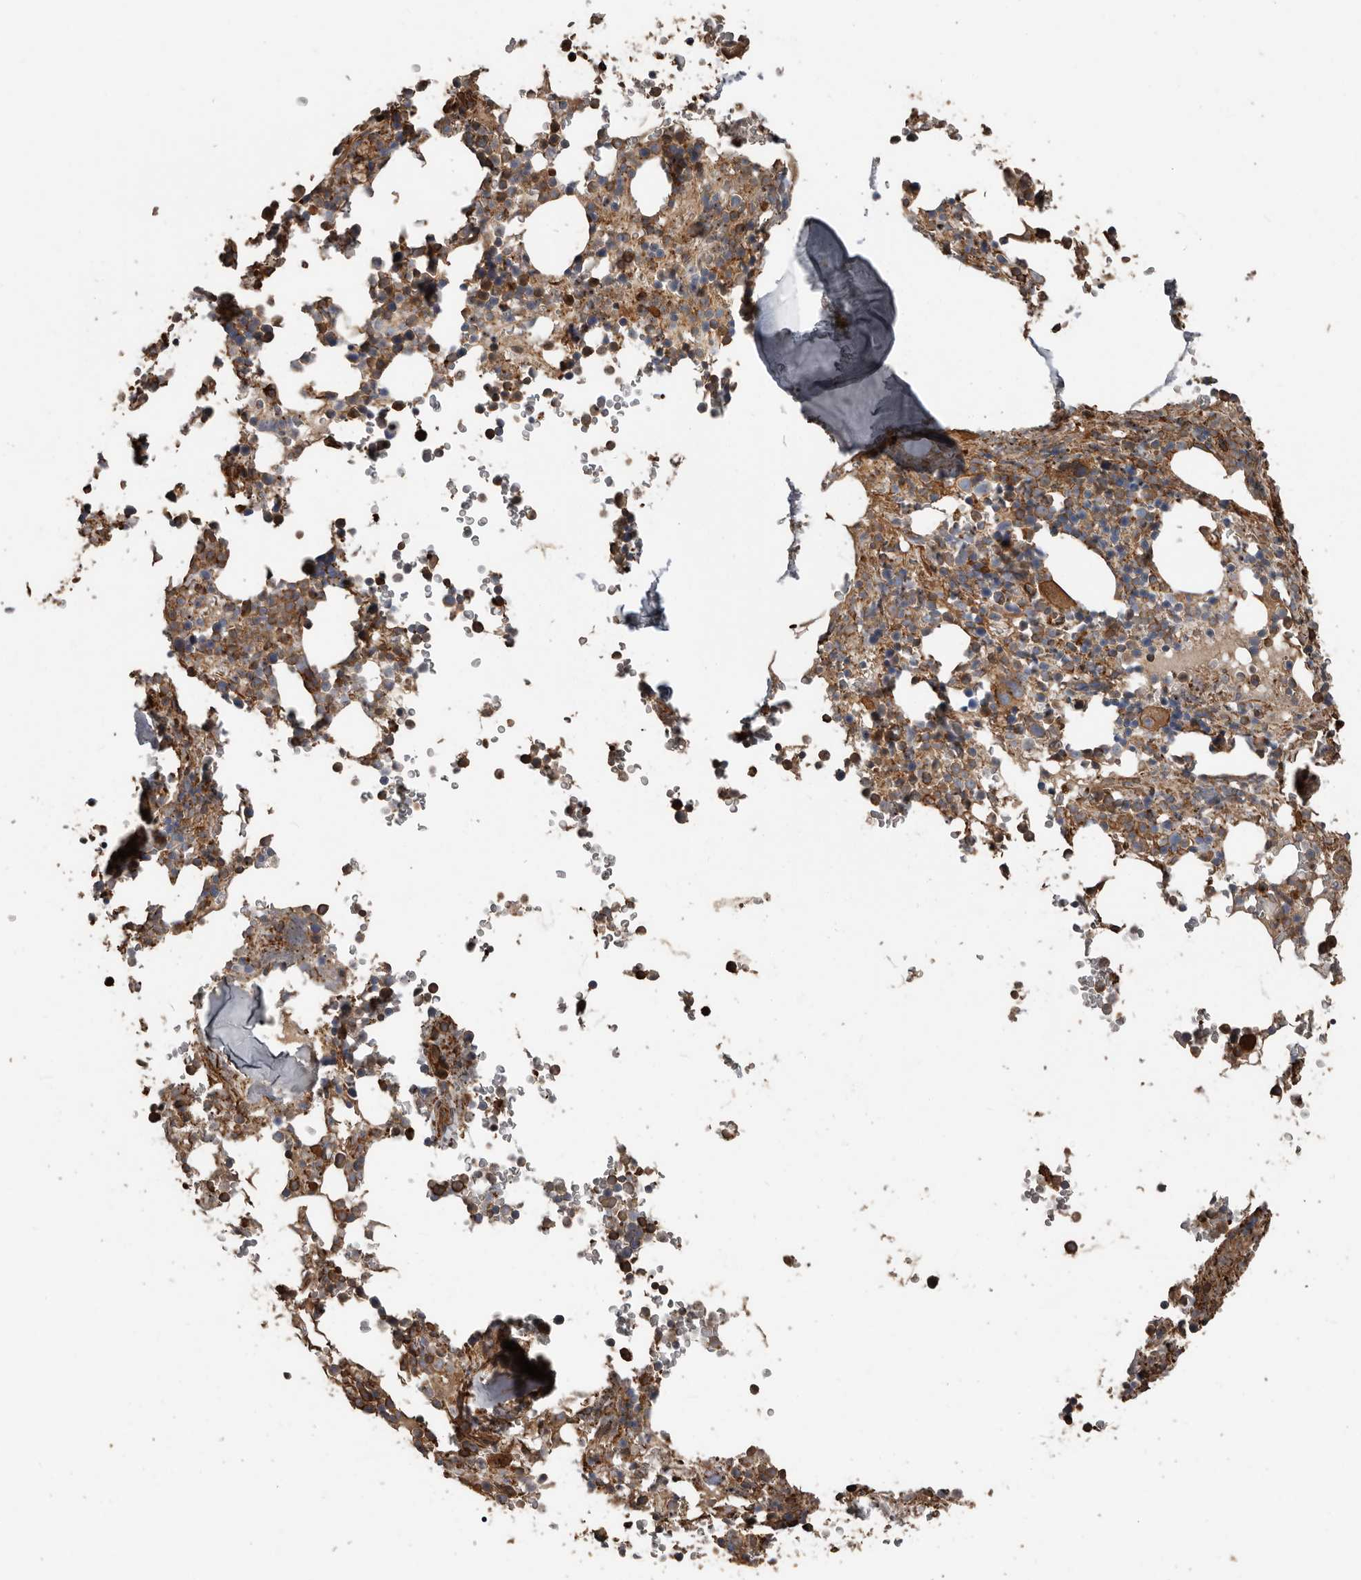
{"staining": {"intensity": "moderate", "quantity": ">75%", "location": "cytoplasmic/membranous"}, "tissue": "bone marrow", "cell_type": "Hematopoietic cells", "image_type": "normal", "snomed": [{"axis": "morphology", "description": "Normal tissue, NOS"}, {"axis": "topography", "description": "Bone marrow"}], "caption": "This histopathology image shows normal bone marrow stained with immunohistochemistry to label a protein in brown. The cytoplasmic/membranous of hematopoietic cells show moderate positivity for the protein. Nuclei are counter-stained blue.", "gene": "DENND6B", "patient": {"sex": "male", "age": 58}}